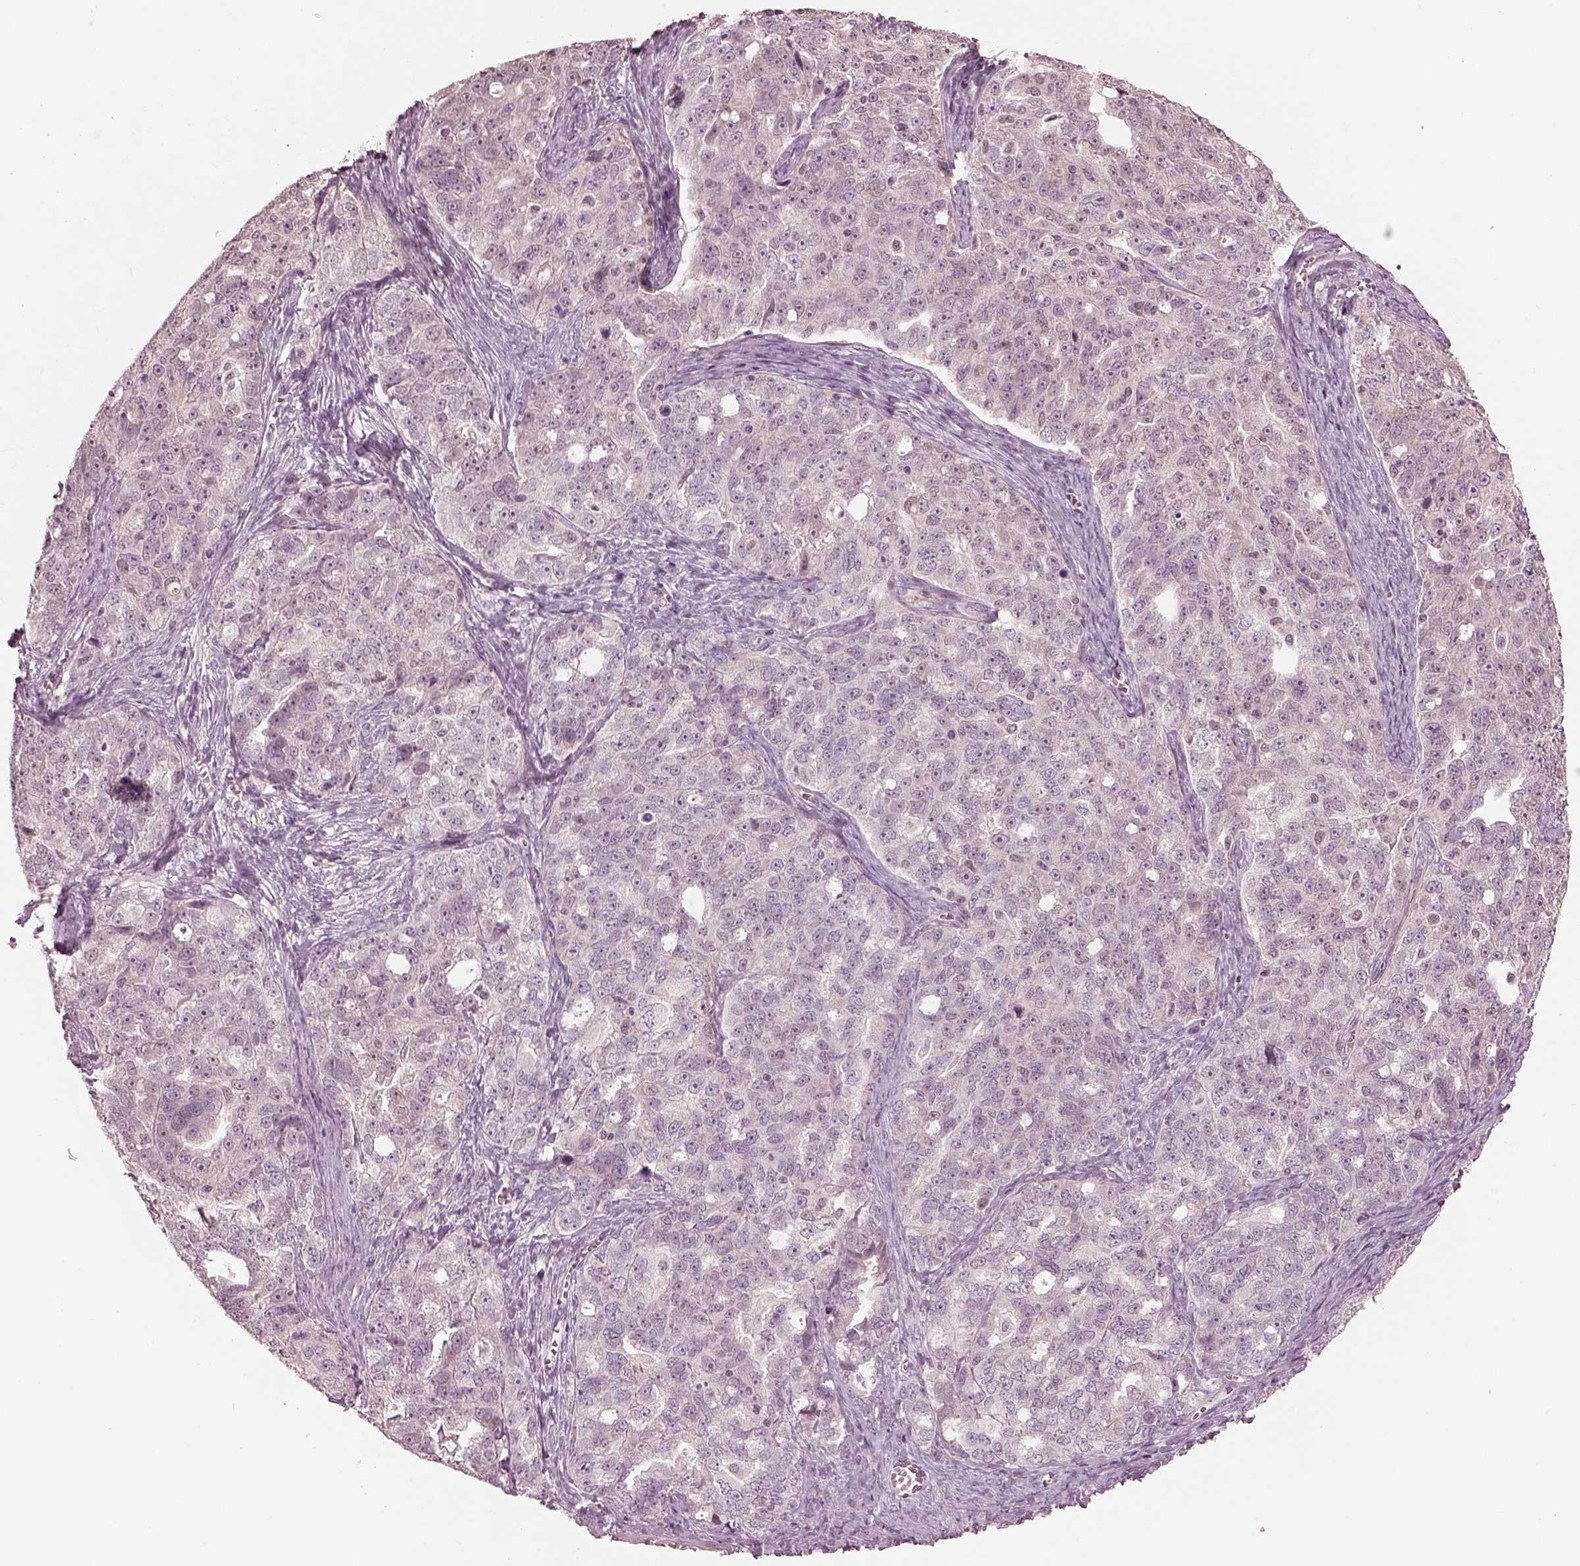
{"staining": {"intensity": "negative", "quantity": "none", "location": "none"}, "tissue": "ovarian cancer", "cell_type": "Tumor cells", "image_type": "cancer", "snomed": [{"axis": "morphology", "description": "Cystadenocarcinoma, serous, NOS"}, {"axis": "topography", "description": "Ovary"}], "caption": "The photomicrograph demonstrates no significant expression in tumor cells of serous cystadenocarcinoma (ovarian).", "gene": "IQCG", "patient": {"sex": "female", "age": 51}}